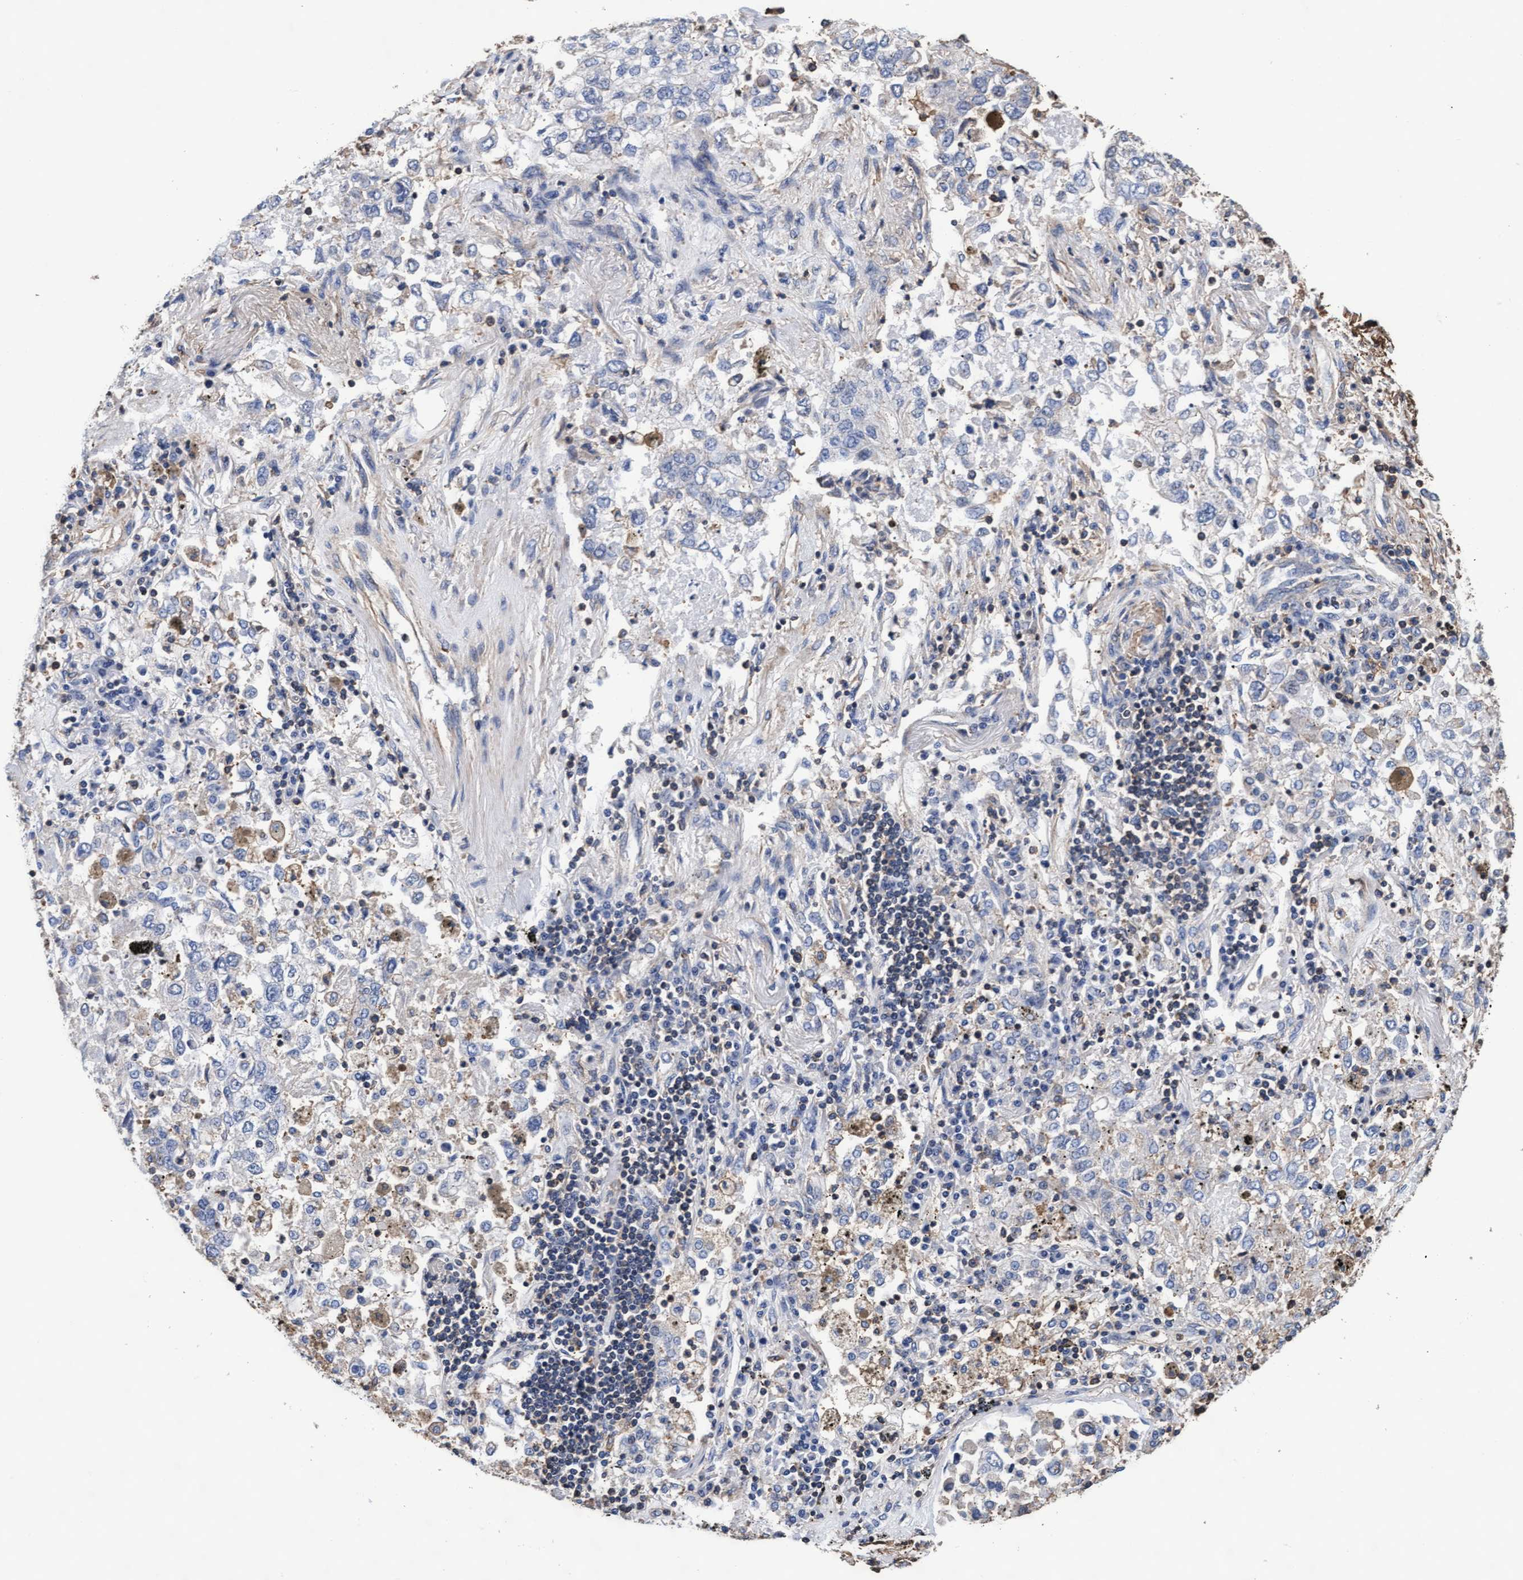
{"staining": {"intensity": "negative", "quantity": "none", "location": "none"}, "tissue": "lung cancer", "cell_type": "Tumor cells", "image_type": "cancer", "snomed": [{"axis": "morphology", "description": "Inflammation, NOS"}, {"axis": "morphology", "description": "Adenocarcinoma, NOS"}, {"axis": "topography", "description": "Lung"}], "caption": "There is no significant expression in tumor cells of adenocarcinoma (lung).", "gene": "GRHPR", "patient": {"sex": "male", "age": 63}}